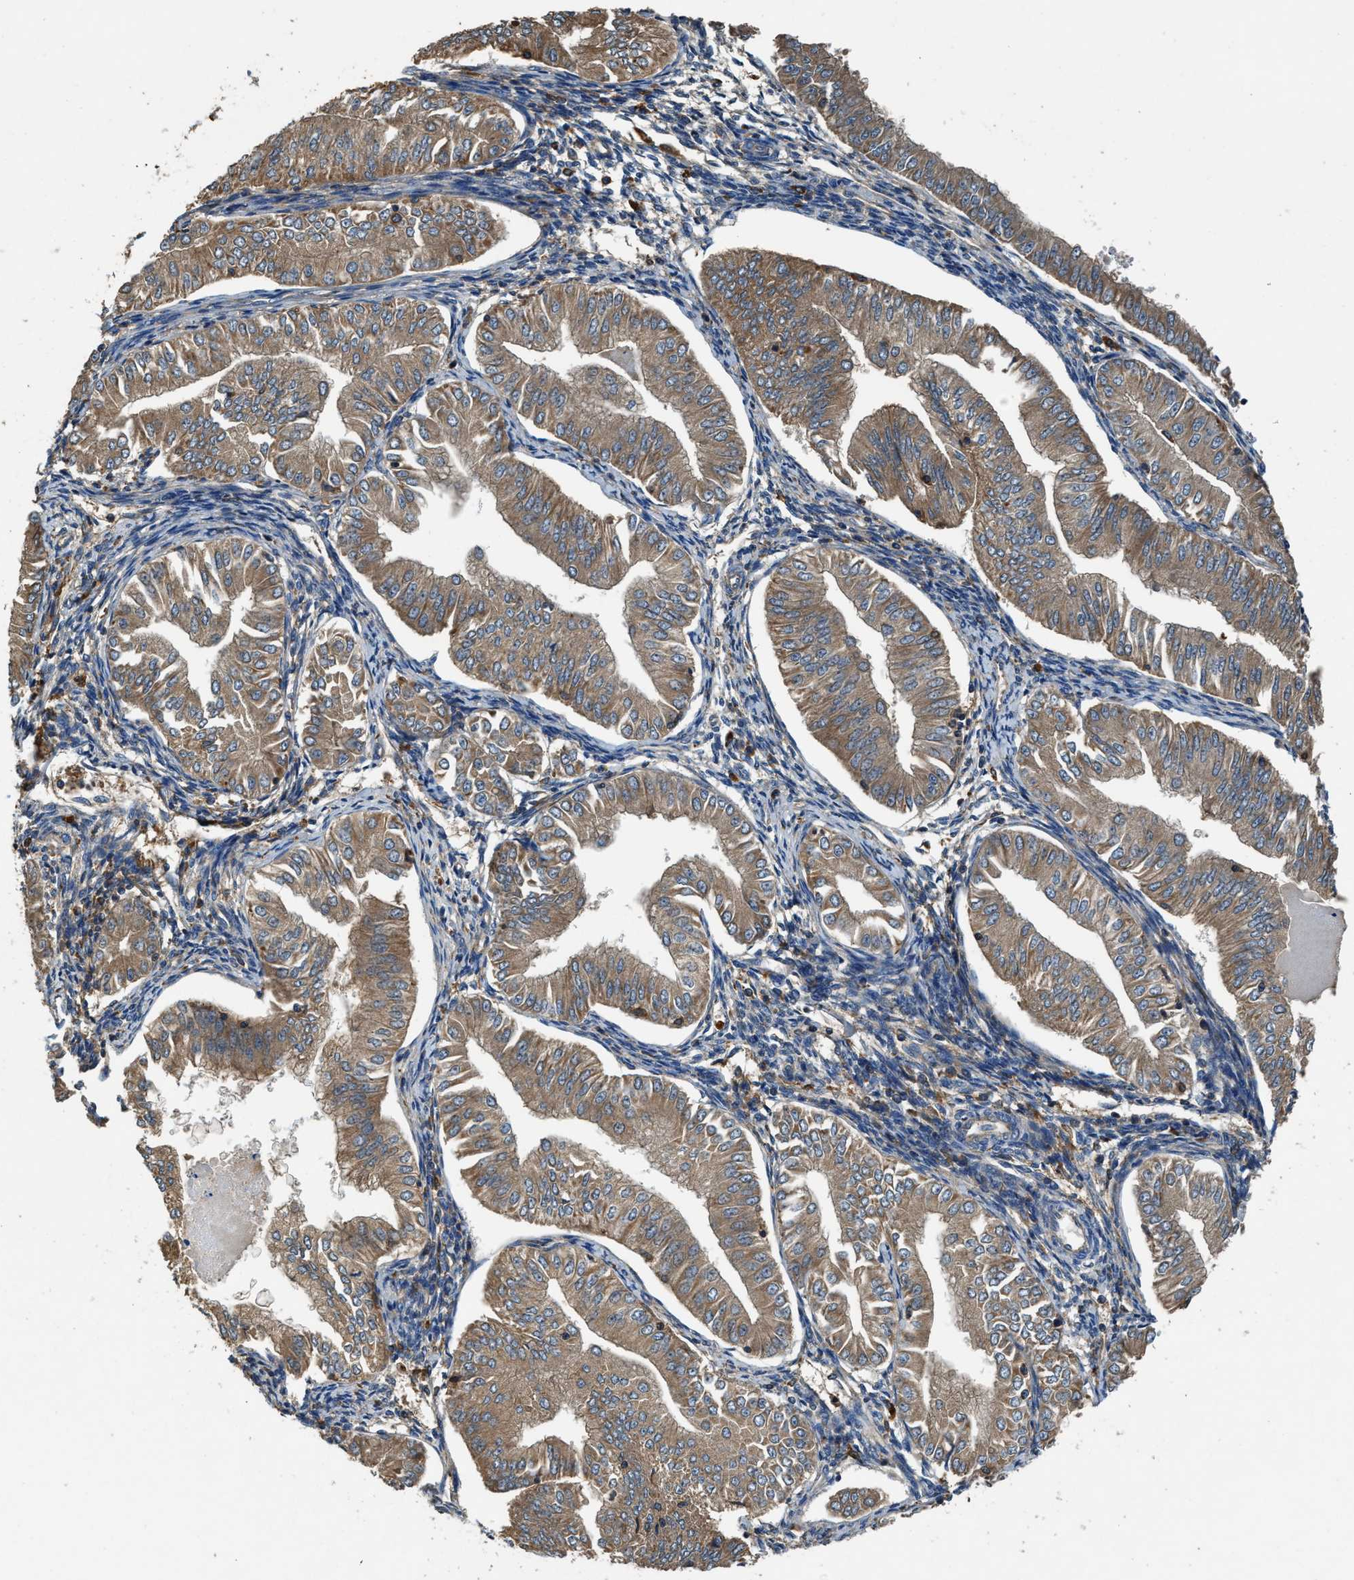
{"staining": {"intensity": "moderate", "quantity": ">75%", "location": "cytoplasmic/membranous"}, "tissue": "endometrial cancer", "cell_type": "Tumor cells", "image_type": "cancer", "snomed": [{"axis": "morphology", "description": "Normal tissue, NOS"}, {"axis": "morphology", "description": "Adenocarcinoma, NOS"}, {"axis": "topography", "description": "Endometrium"}], "caption": "Protein staining of adenocarcinoma (endometrial) tissue displays moderate cytoplasmic/membranous expression in approximately >75% of tumor cells. The staining is performed using DAB brown chromogen to label protein expression. The nuclei are counter-stained blue using hematoxylin.", "gene": "BLOC1S1", "patient": {"sex": "female", "age": 53}}